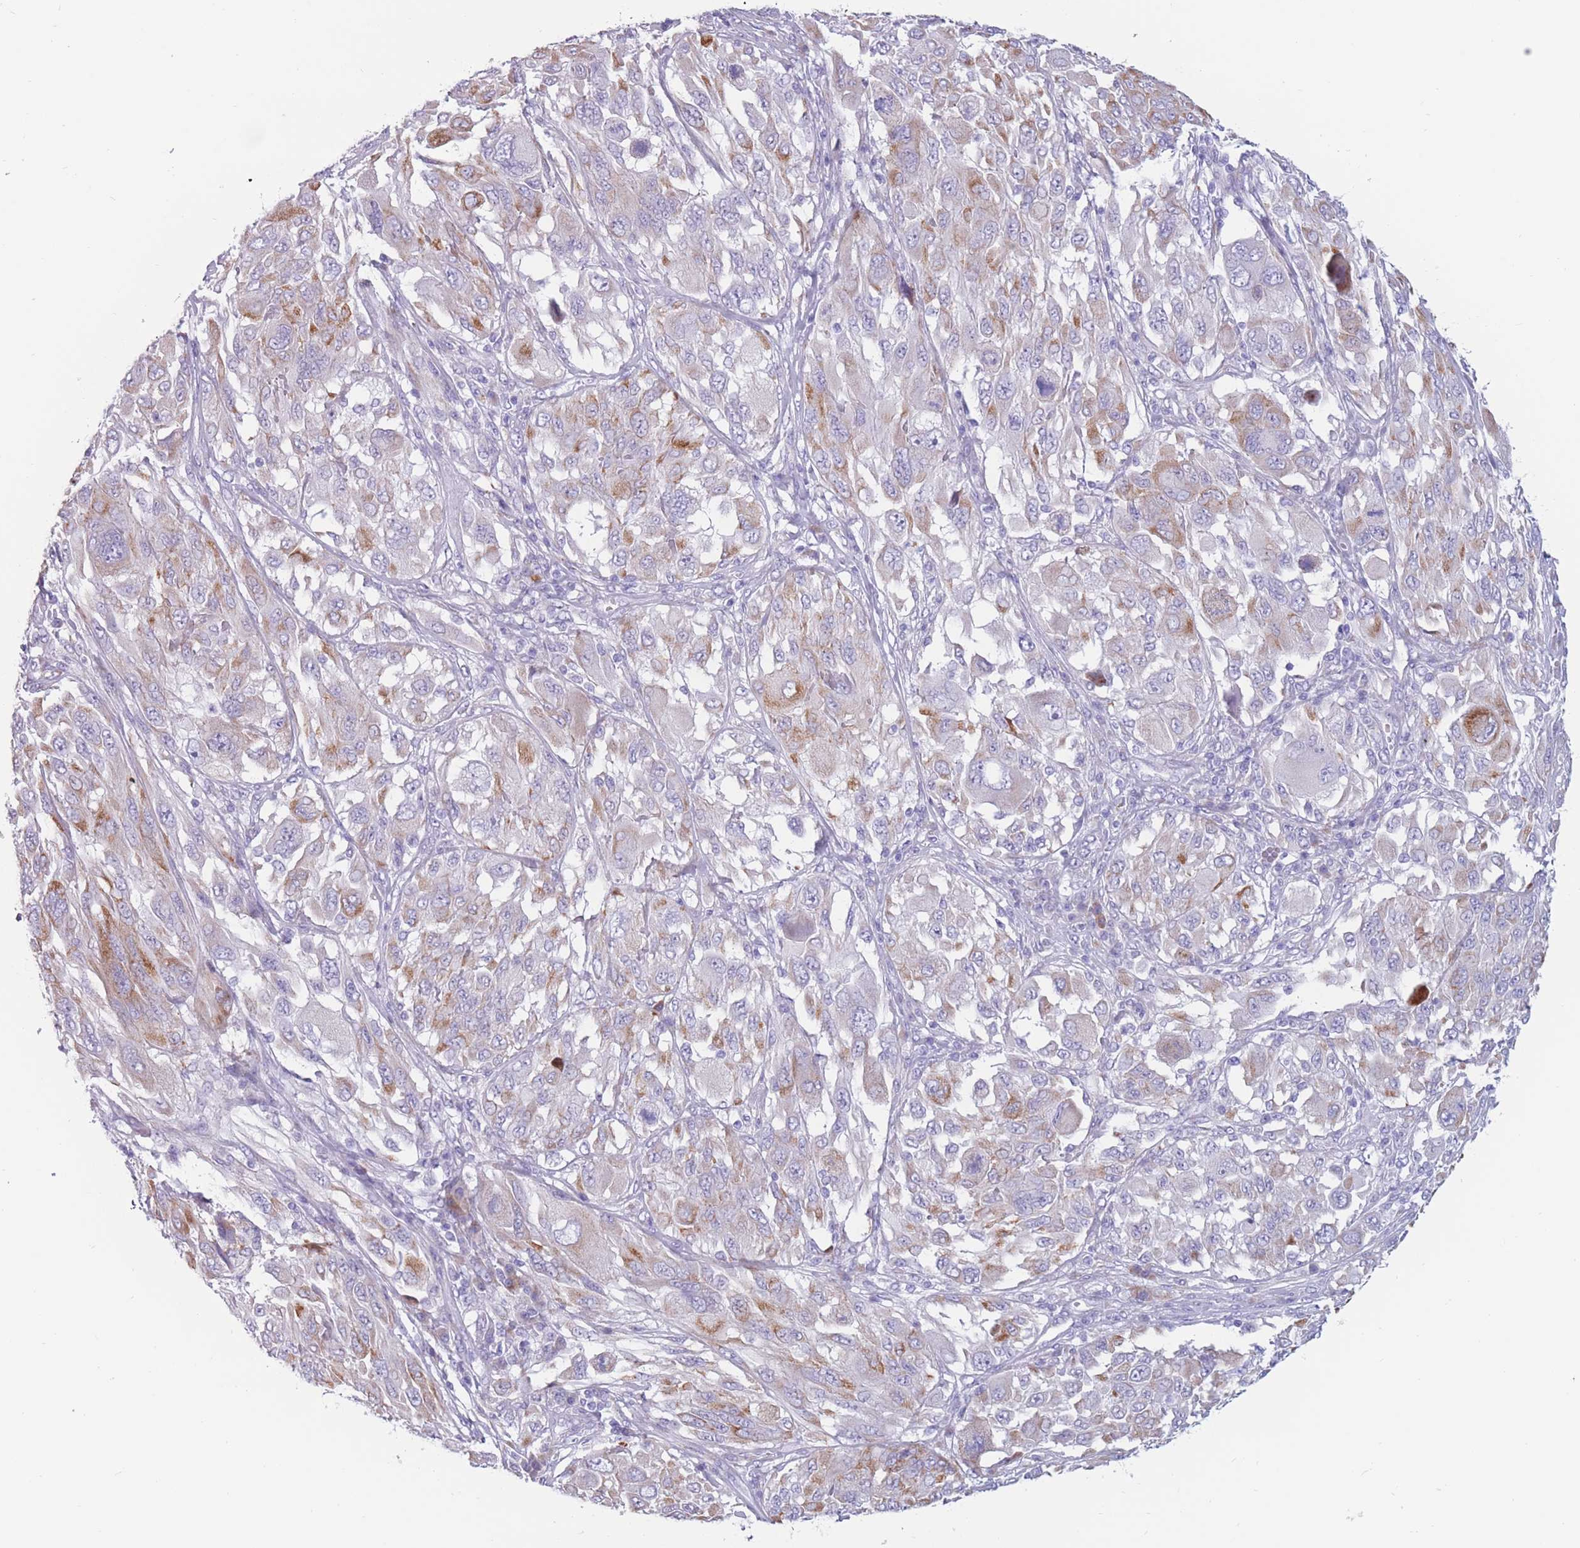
{"staining": {"intensity": "weak", "quantity": "25%-75%", "location": "cytoplasmic/membranous"}, "tissue": "melanoma", "cell_type": "Tumor cells", "image_type": "cancer", "snomed": [{"axis": "morphology", "description": "Malignant melanoma, NOS"}, {"axis": "topography", "description": "Skin"}], "caption": "Protein expression analysis of human malignant melanoma reveals weak cytoplasmic/membranous staining in about 25%-75% of tumor cells.", "gene": "COL27A1", "patient": {"sex": "female", "age": 91}}